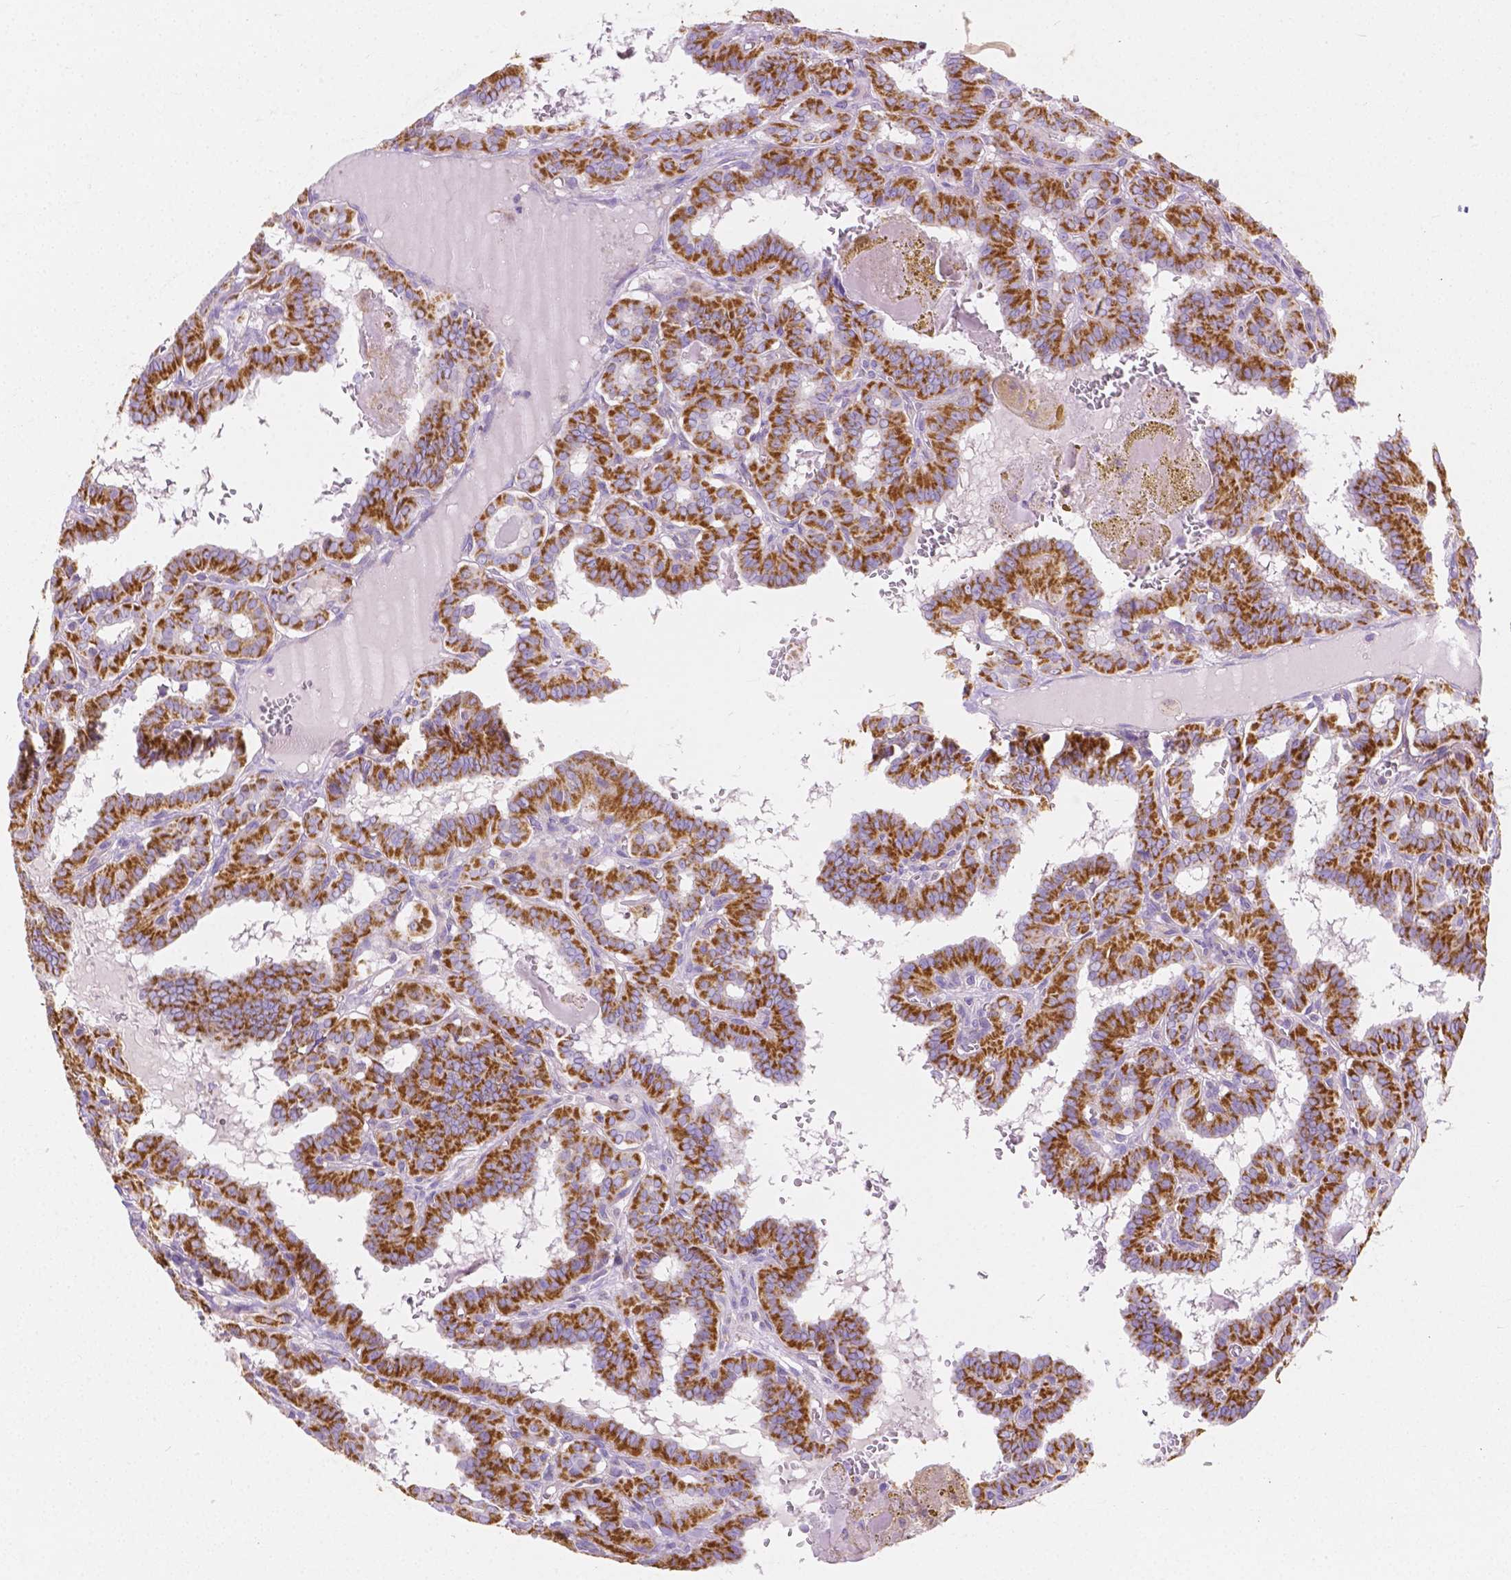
{"staining": {"intensity": "strong", "quantity": ">75%", "location": "cytoplasmic/membranous"}, "tissue": "thyroid cancer", "cell_type": "Tumor cells", "image_type": "cancer", "snomed": [{"axis": "morphology", "description": "Papillary adenocarcinoma, NOS"}, {"axis": "topography", "description": "Thyroid gland"}], "caption": "Strong cytoplasmic/membranous positivity for a protein is identified in approximately >75% of tumor cells of thyroid papillary adenocarcinoma using immunohistochemistry.", "gene": "SGTB", "patient": {"sex": "female", "age": 21}}